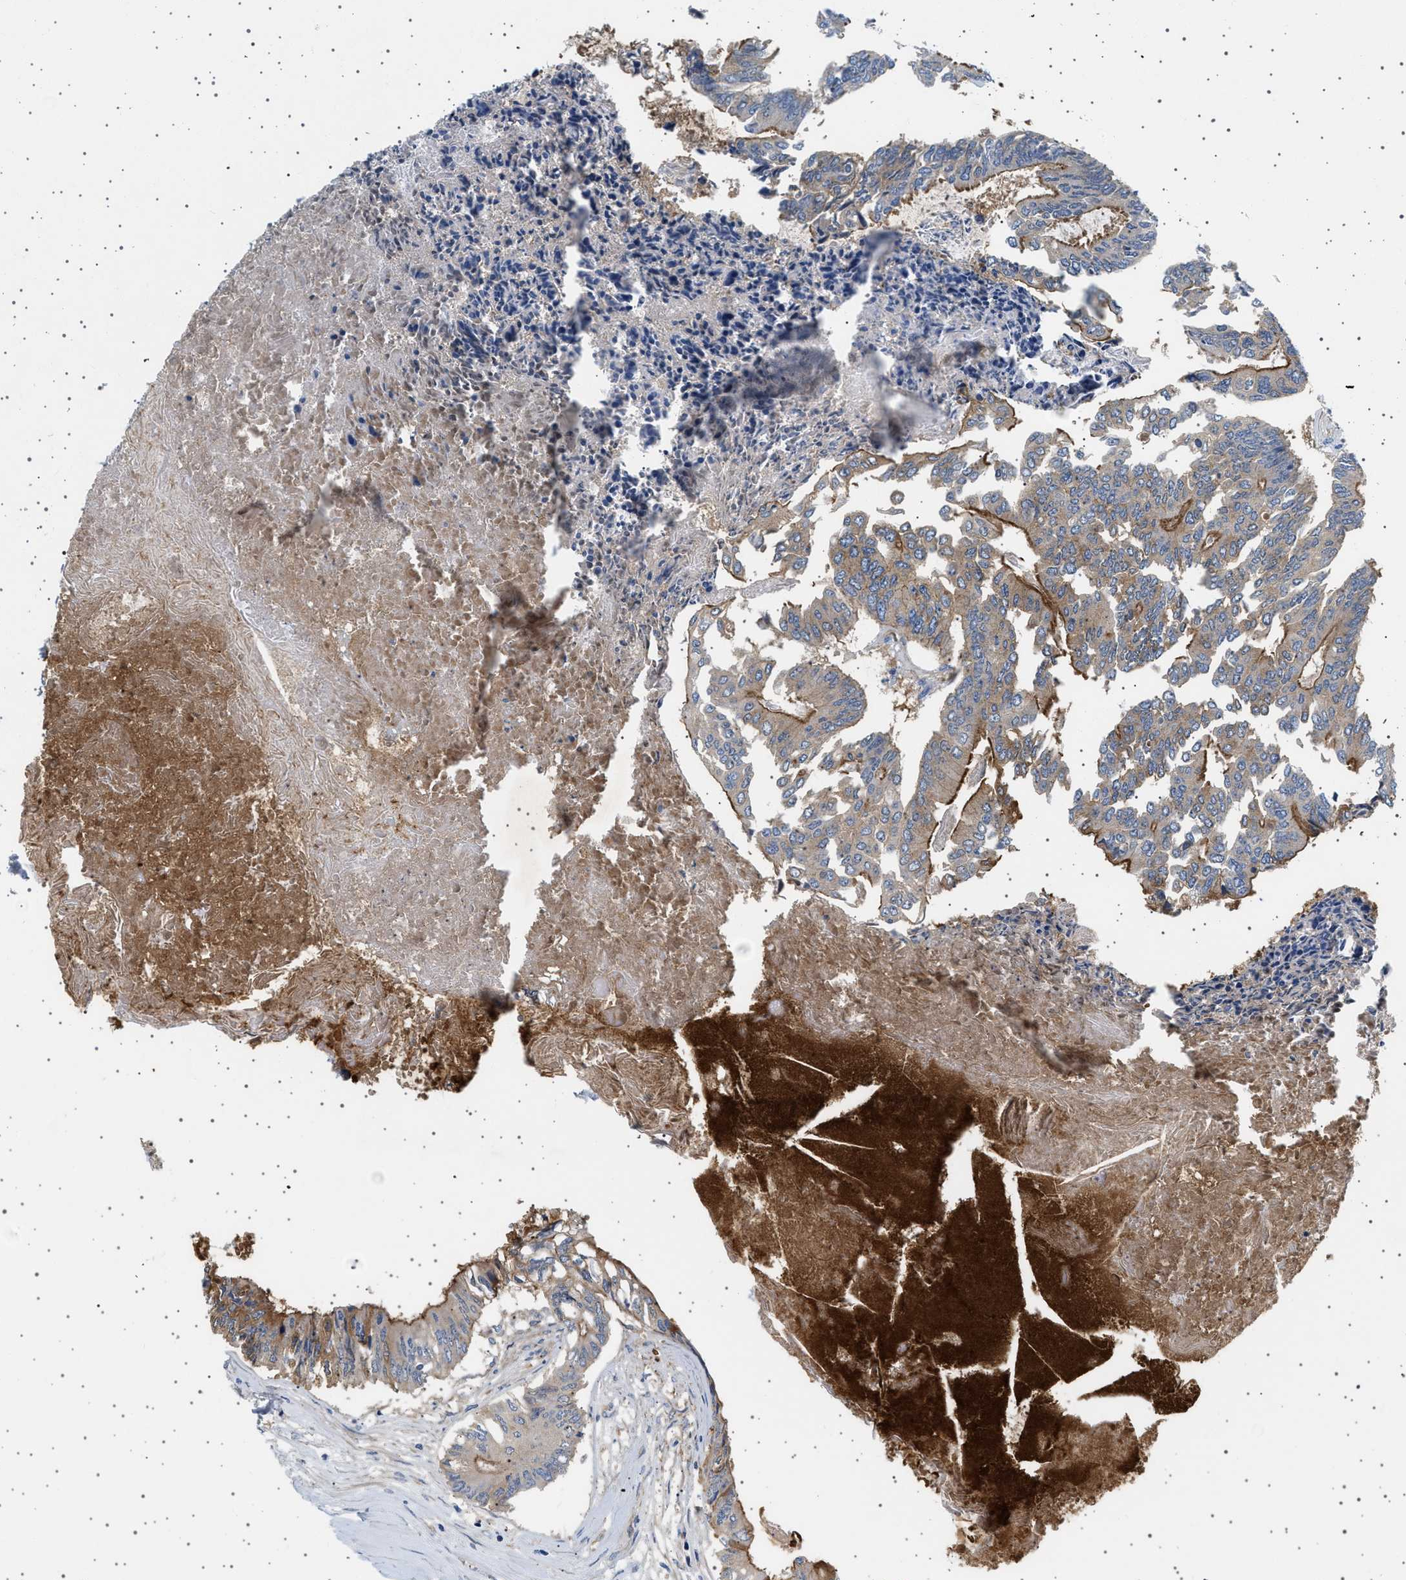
{"staining": {"intensity": "moderate", "quantity": "25%-75%", "location": "cytoplasmic/membranous"}, "tissue": "colorectal cancer", "cell_type": "Tumor cells", "image_type": "cancer", "snomed": [{"axis": "morphology", "description": "Adenocarcinoma, NOS"}, {"axis": "topography", "description": "Rectum"}], "caption": "A brown stain labels moderate cytoplasmic/membranous expression of a protein in colorectal cancer tumor cells.", "gene": "PLPP6", "patient": {"sex": "male", "age": 63}}